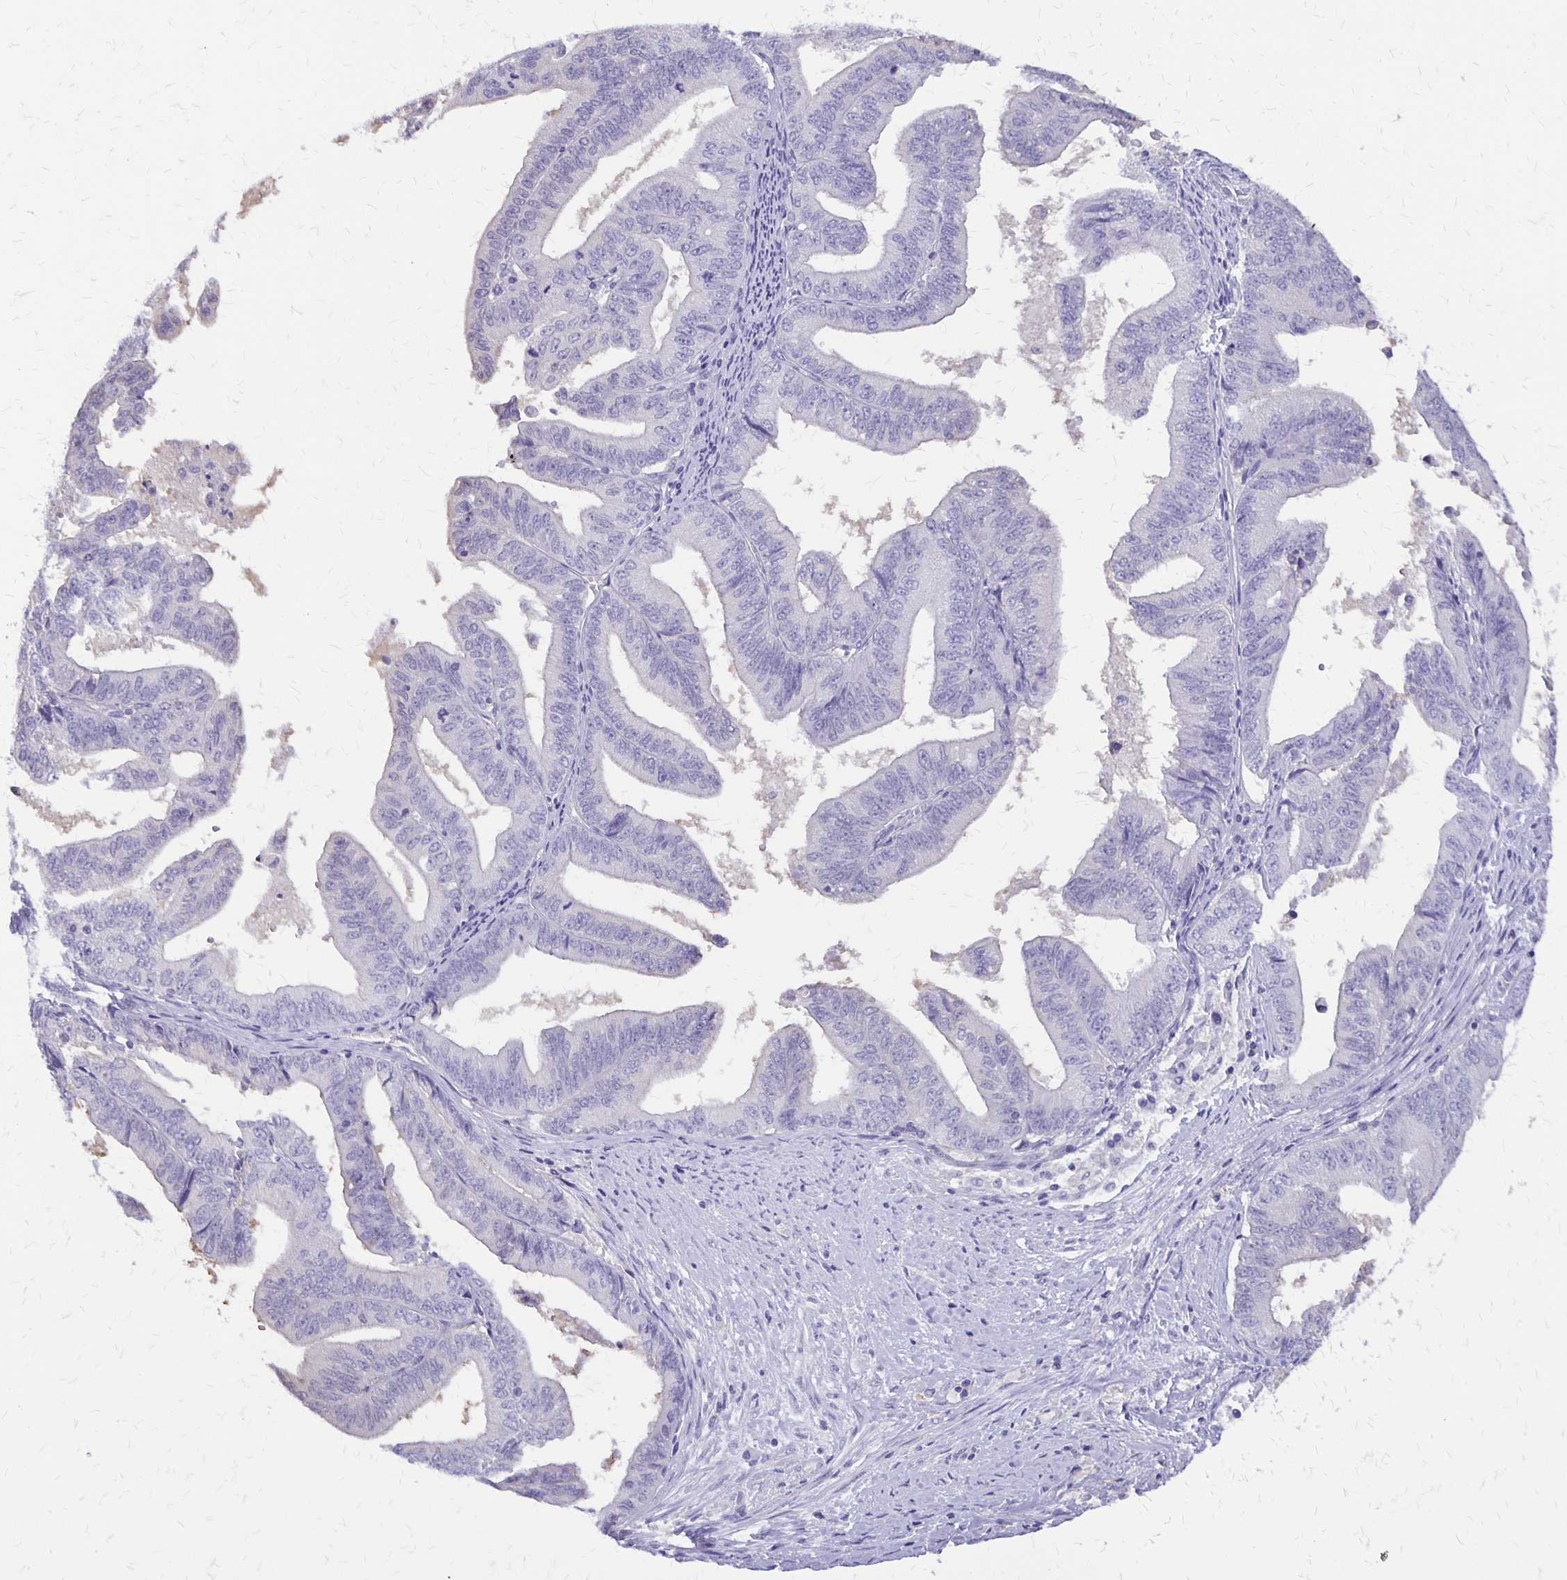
{"staining": {"intensity": "negative", "quantity": "none", "location": "none"}, "tissue": "endometrial cancer", "cell_type": "Tumor cells", "image_type": "cancer", "snomed": [{"axis": "morphology", "description": "Adenocarcinoma, NOS"}, {"axis": "topography", "description": "Endometrium"}], "caption": "Immunohistochemistry (IHC) image of neoplastic tissue: endometrial cancer (adenocarcinoma) stained with DAB shows no significant protein positivity in tumor cells.", "gene": "SI", "patient": {"sex": "female", "age": 65}}